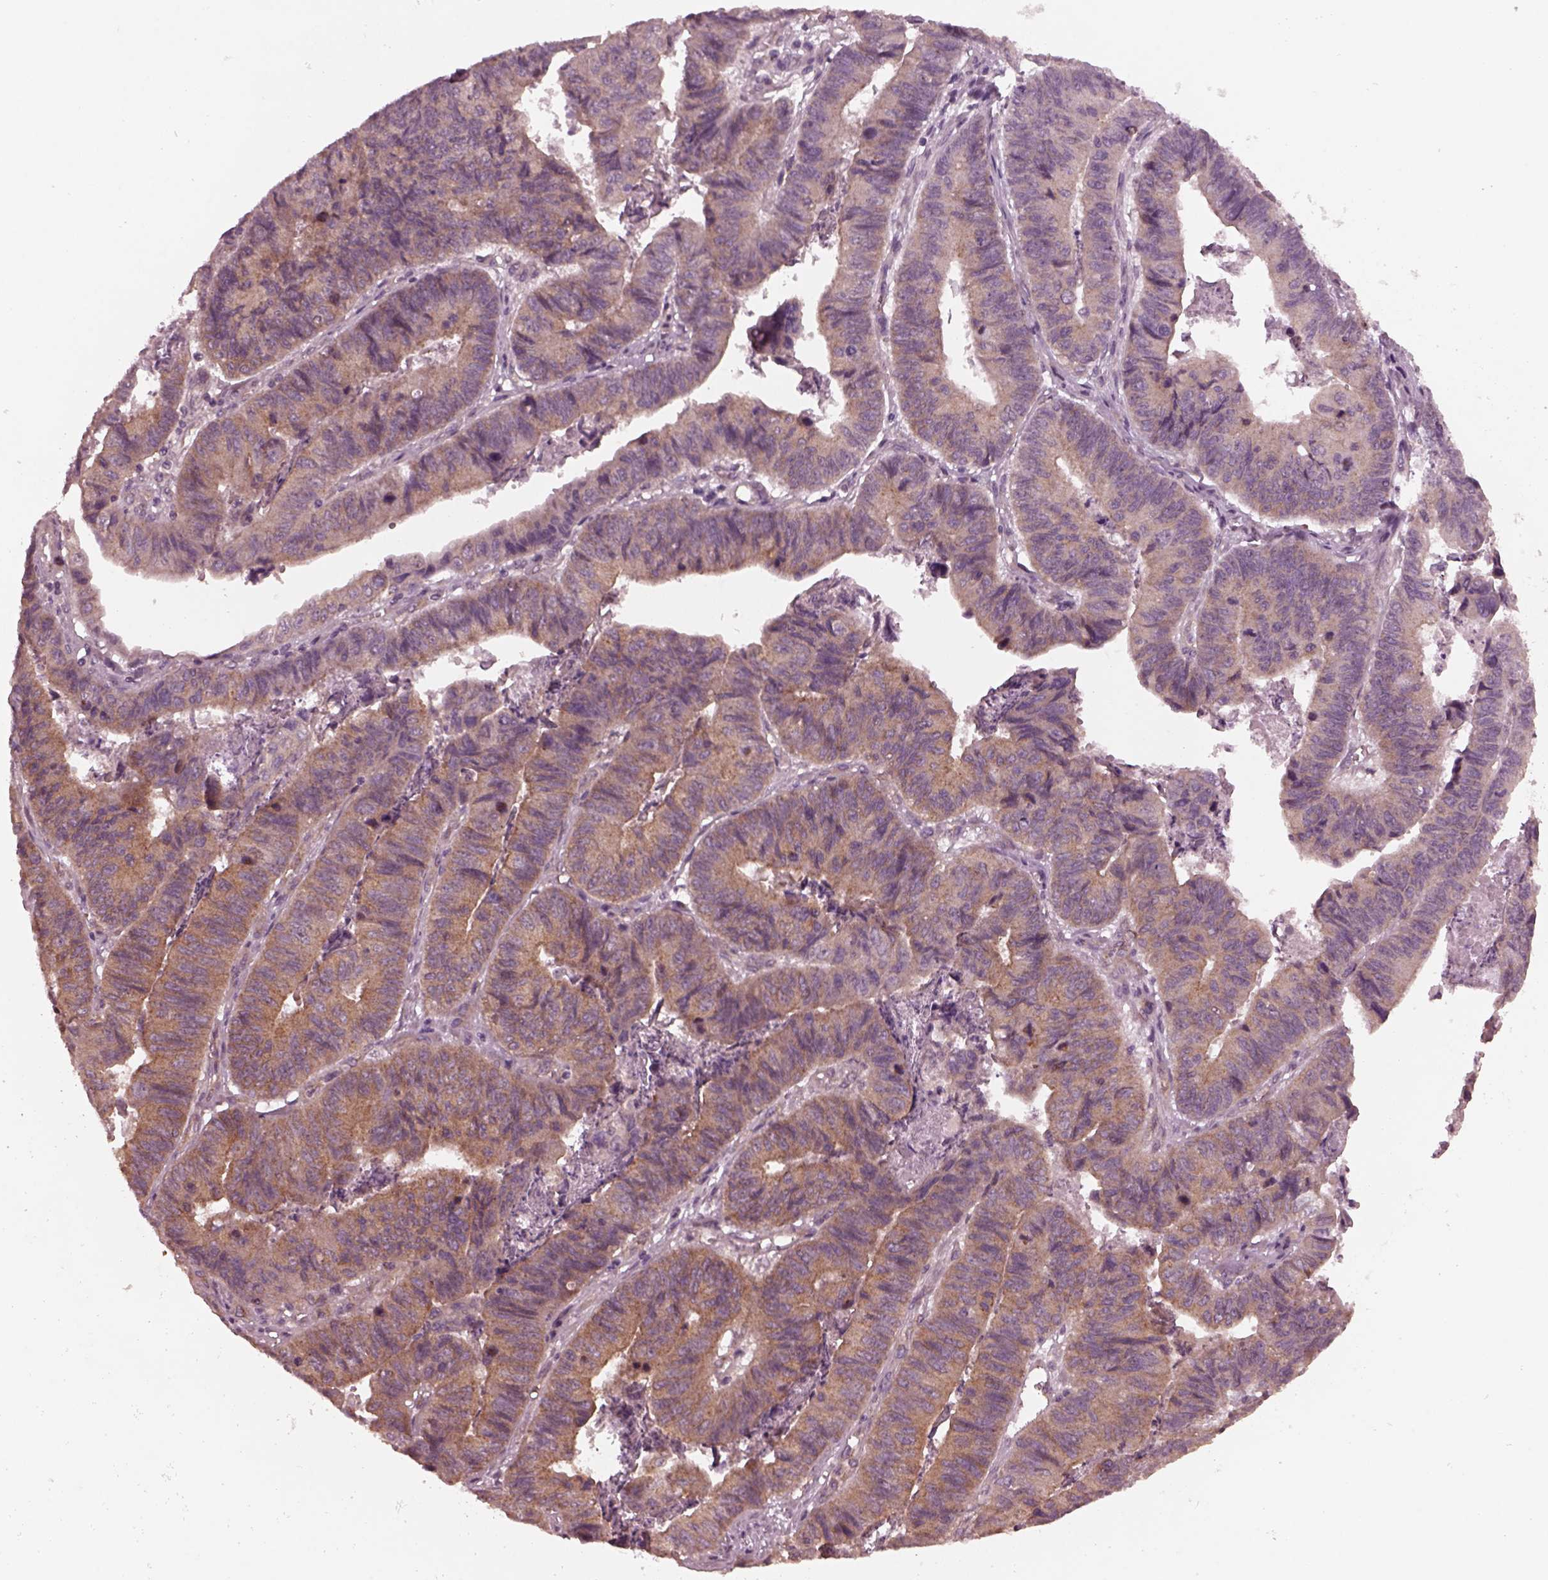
{"staining": {"intensity": "moderate", "quantity": ">75%", "location": "cytoplasmic/membranous"}, "tissue": "stomach cancer", "cell_type": "Tumor cells", "image_type": "cancer", "snomed": [{"axis": "morphology", "description": "Adenocarcinoma, NOS"}, {"axis": "topography", "description": "Stomach, lower"}], "caption": "This is a micrograph of immunohistochemistry (IHC) staining of stomach adenocarcinoma, which shows moderate staining in the cytoplasmic/membranous of tumor cells.", "gene": "TUBG1", "patient": {"sex": "male", "age": 77}}